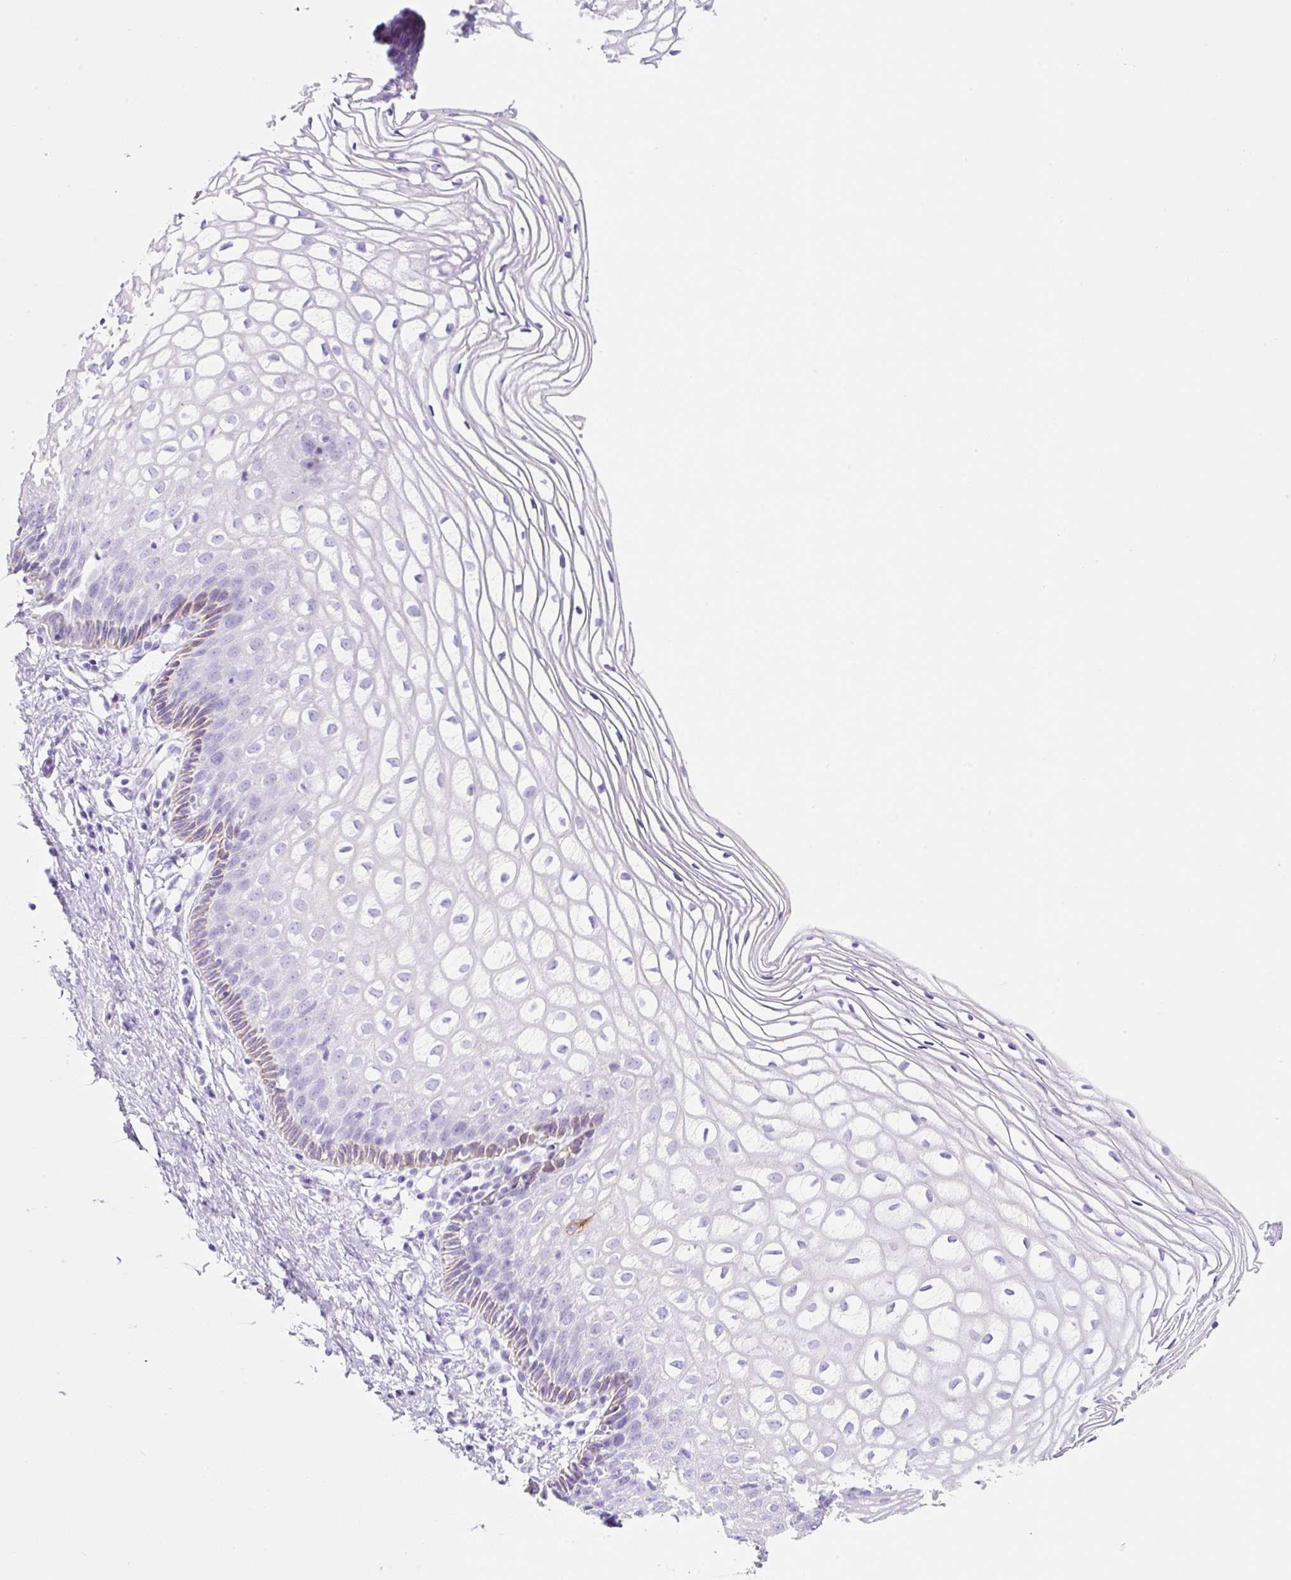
{"staining": {"intensity": "moderate", "quantity": "<25%", "location": "cytoplasmic/membranous"}, "tissue": "cervix", "cell_type": "Glandular cells", "image_type": "normal", "snomed": [{"axis": "morphology", "description": "Normal tissue, NOS"}, {"axis": "topography", "description": "Cervix"}], "caption": "The photomicrograph displays immunohistochemical staining of benign cervix. There is moderate cytoplasmic/membranous positivity is present in about <25% of glandular cells.", "gene": "CLDND2", "patient": {"sex": "female", "age": 36}}